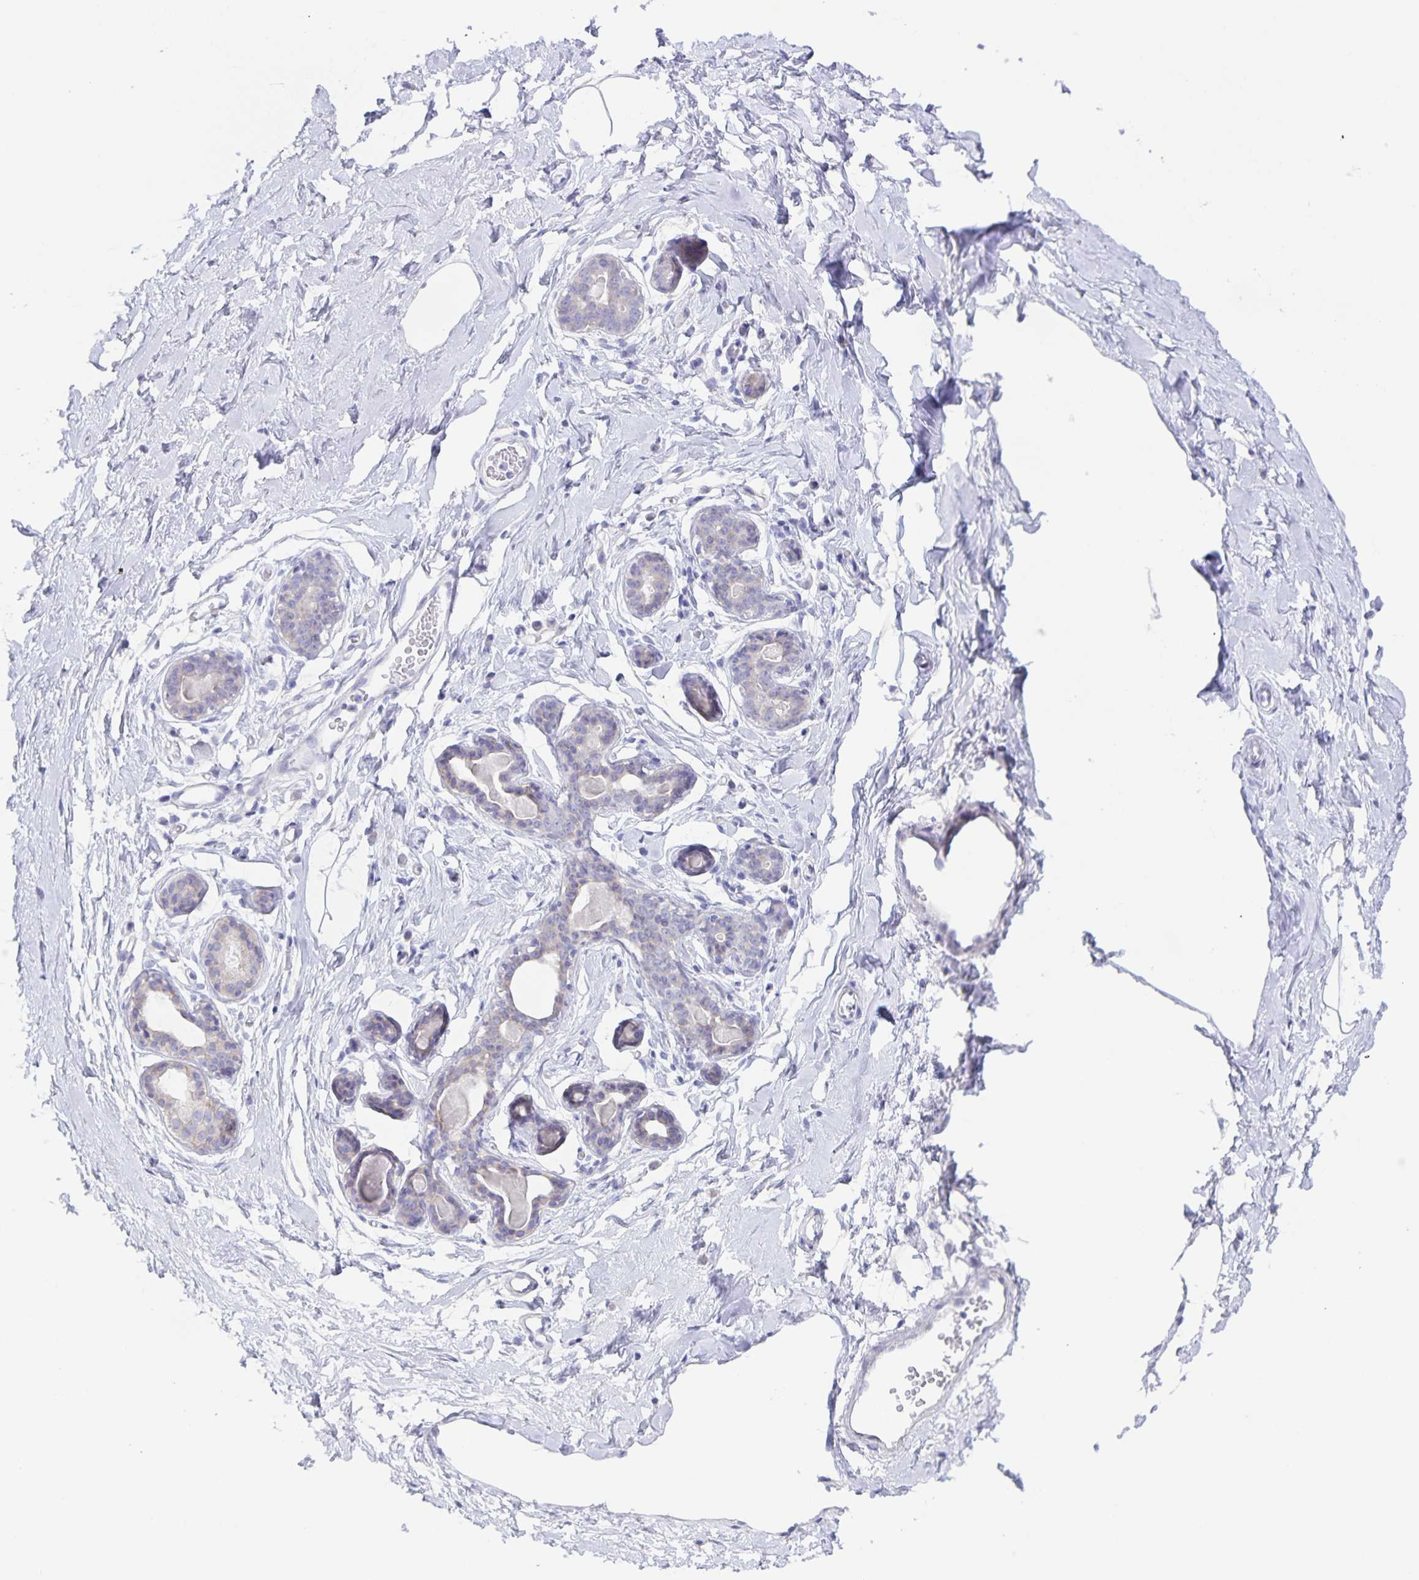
{"staining": {"intensity": "negative", "quantity": "none", "location": "none"}, "tissue": "breast", "cell_type": "Adipocytes", "image_type": "normal", "snomed": [{"axis": "morphology", "description": "Normal tissue, NOS"}, {"axis": "topography", "description": "Breast"}], "caption": "DAB (3,3'-diaminobenzidine) immunohistochemical staining of benign human breast displays no significant positivity in adipocytes.", "gene": "AQP4", "patient": {"sex": "female", "age": 45}}